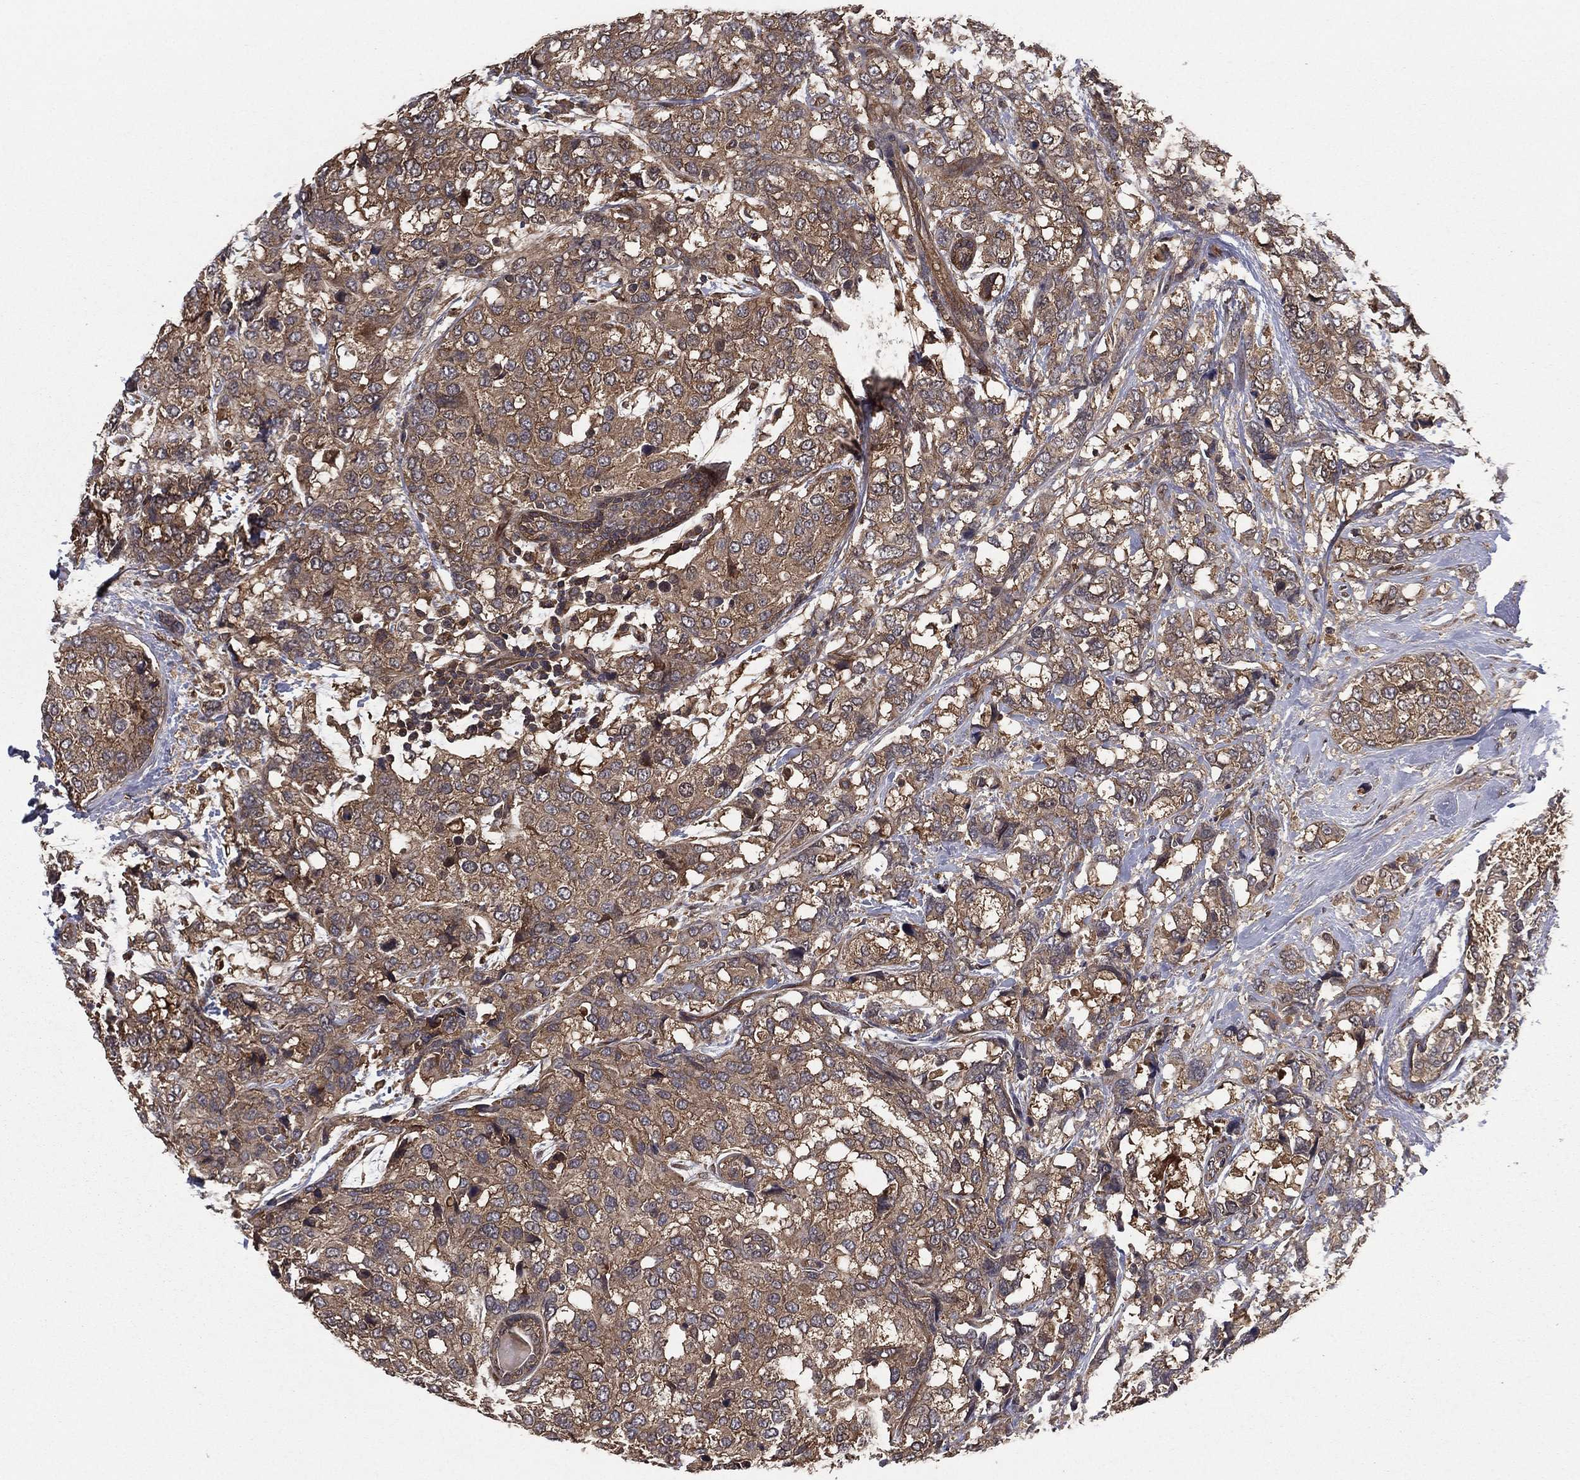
{"staining": {"intensity": "weak", "quantity": ">75%", "location": "cytoplasmic/membranous"}, "tissue": "breast cancer", "cell_type": "Tumor cells", "image_type": "cancer", "snomed": [{"axis": "morphology", "description": "Lobular carcinoma"}, {"axis": "topography", "description": "Breast"}], "caption": "Tumor cells display weak cytoplasmic/membranous staining in approximately >75% of cells in lobular carcinoma (breast).", "gene": "CERT1", "patient": {"sex": "female", "age": 59}}